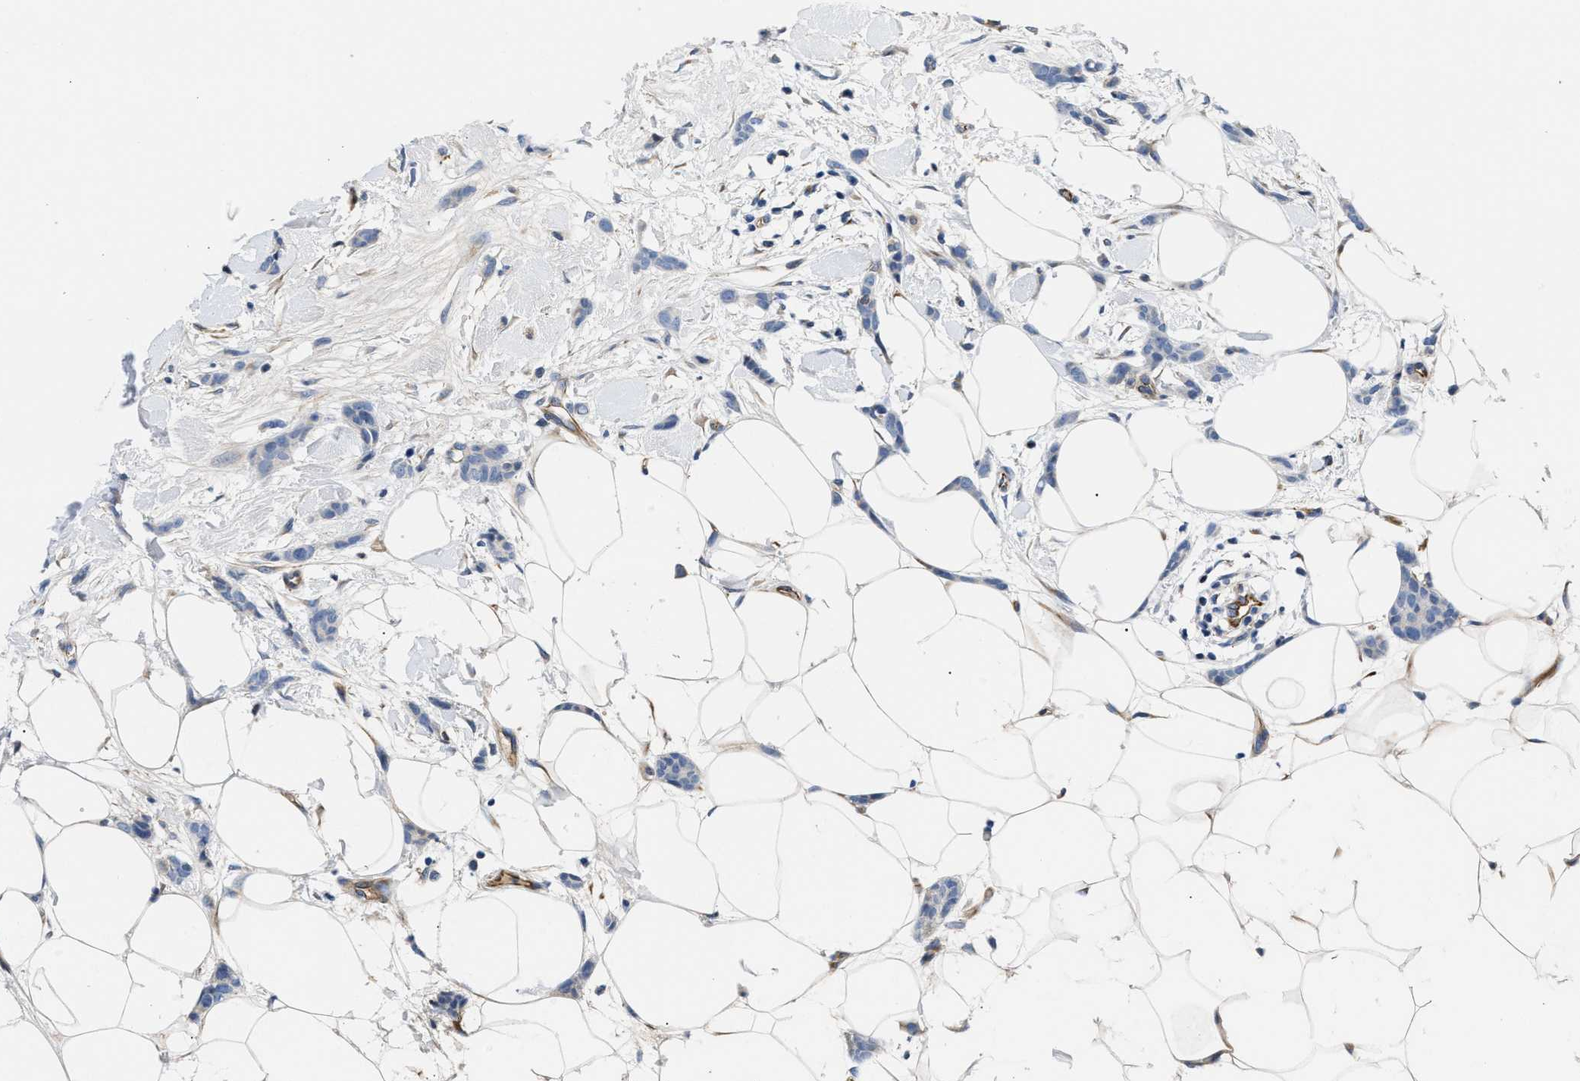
{"staining": {"intensity": "negative", "quantity": "none", "location": "none"}, "tissue": "breast cancer", "cell_type": "Tumor cells", "image_type": "cancer", "snomed": [{"axis": "morphology", "description": "Lobular carcinoma"}, {"axis": "topography", "description": "Skin"}, {"axis": "topography", "description": "Breast"}], "caption": "Tumor cells show no significant positivity in breast cancer (lobular carcinoma).", "gene": "TFPI", "patient": {"sex": "female", "age": 46}}